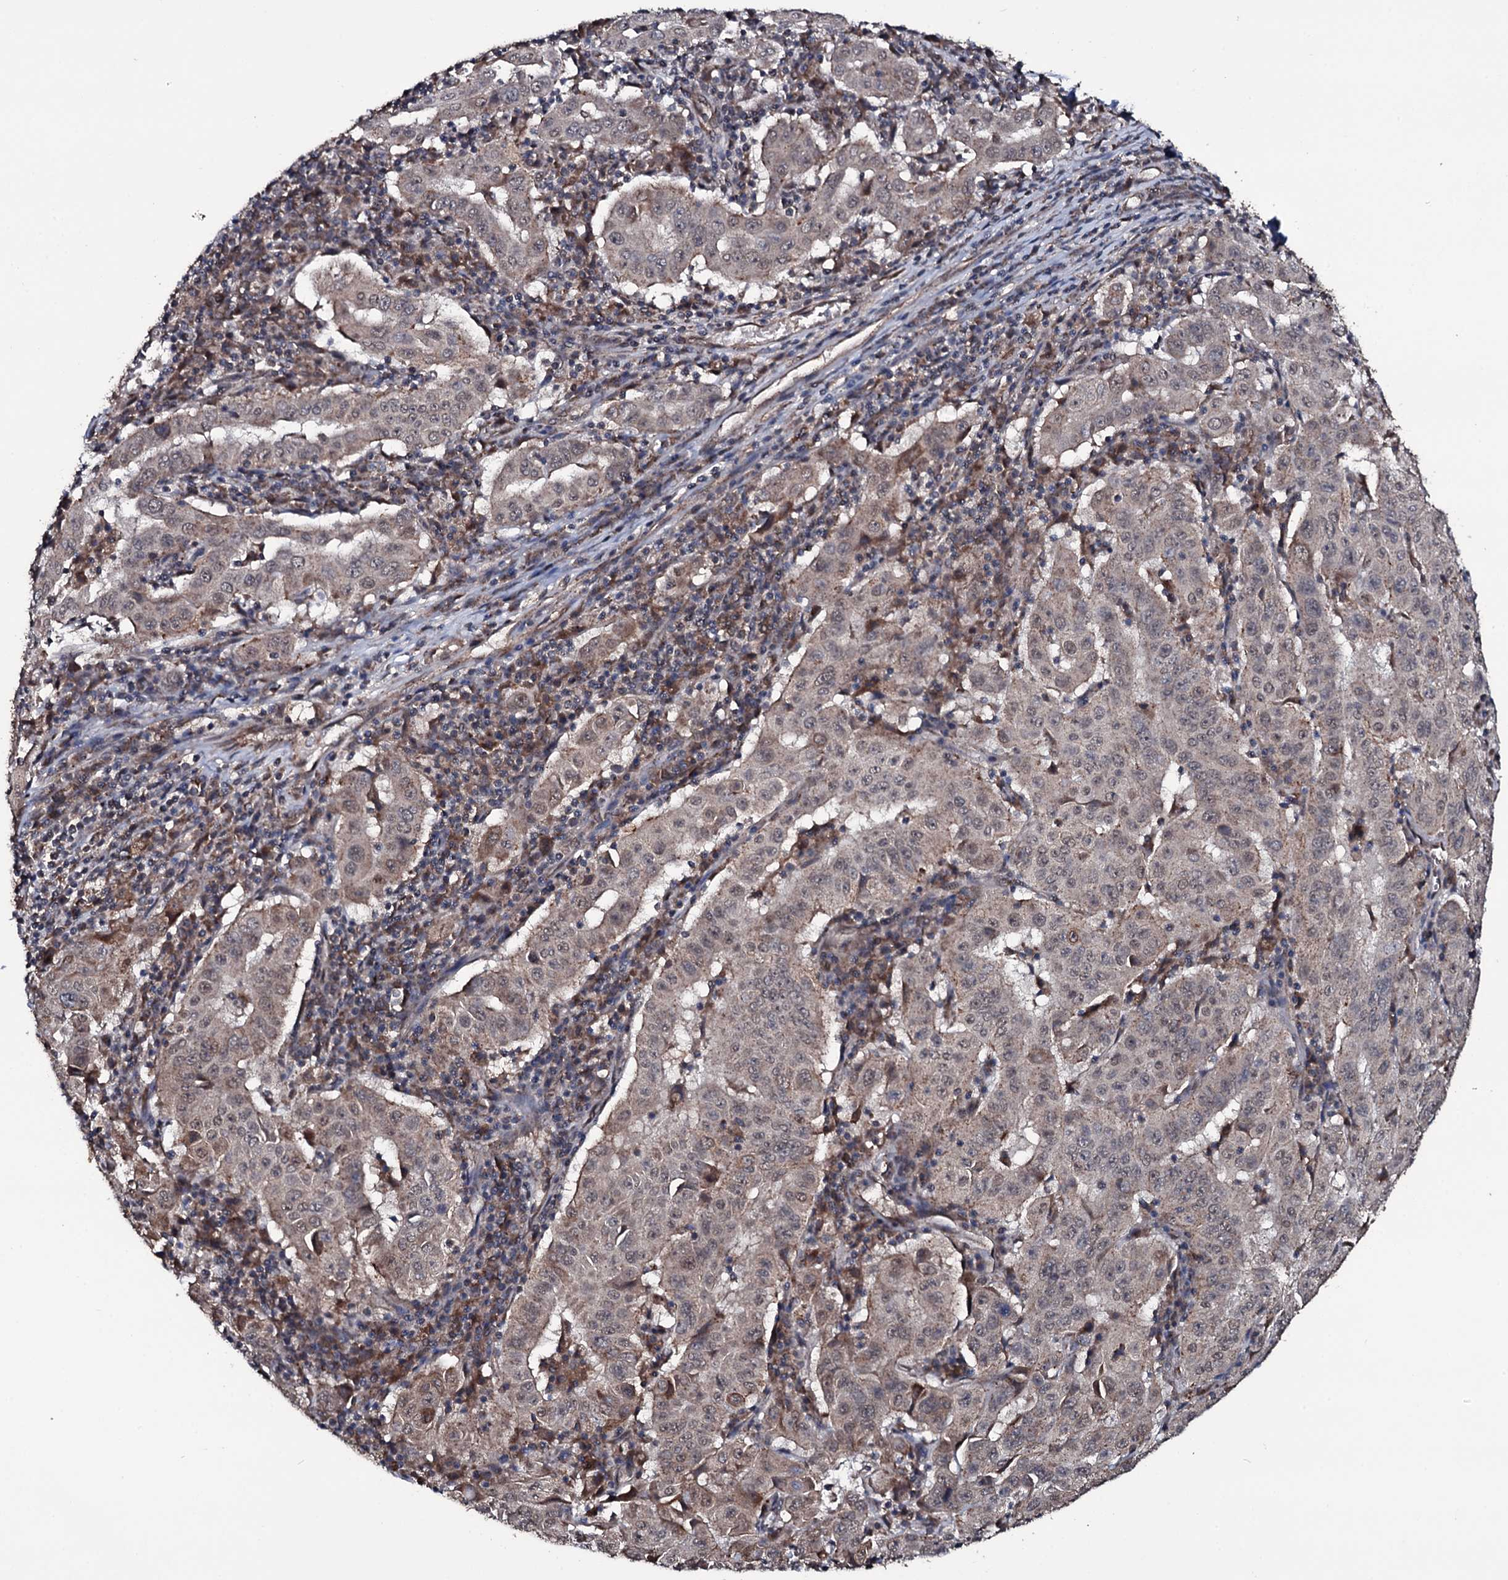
{"staining": {"intensity": "weak", "quantity": "<25%", "location": "cytoplasmic/membranous"}, "tissue": "pancreatic cancer", "cell_type": "Tumor cells", "image_type": "cancer", "snomed": [{"axis": "morphology", "description": "Adenocarcinoma, NOS"}, {"axis": "topography", "description": "Pancreas"}], "caption": "High power microscopy photomicrograph of an immunohistochemistry image of pancreatic cancer (adenocarcinoma), revealing no significant positivity in tumor cells.", "gene": "MRPS31", "patient": {"sex": "male", "age": 63}}